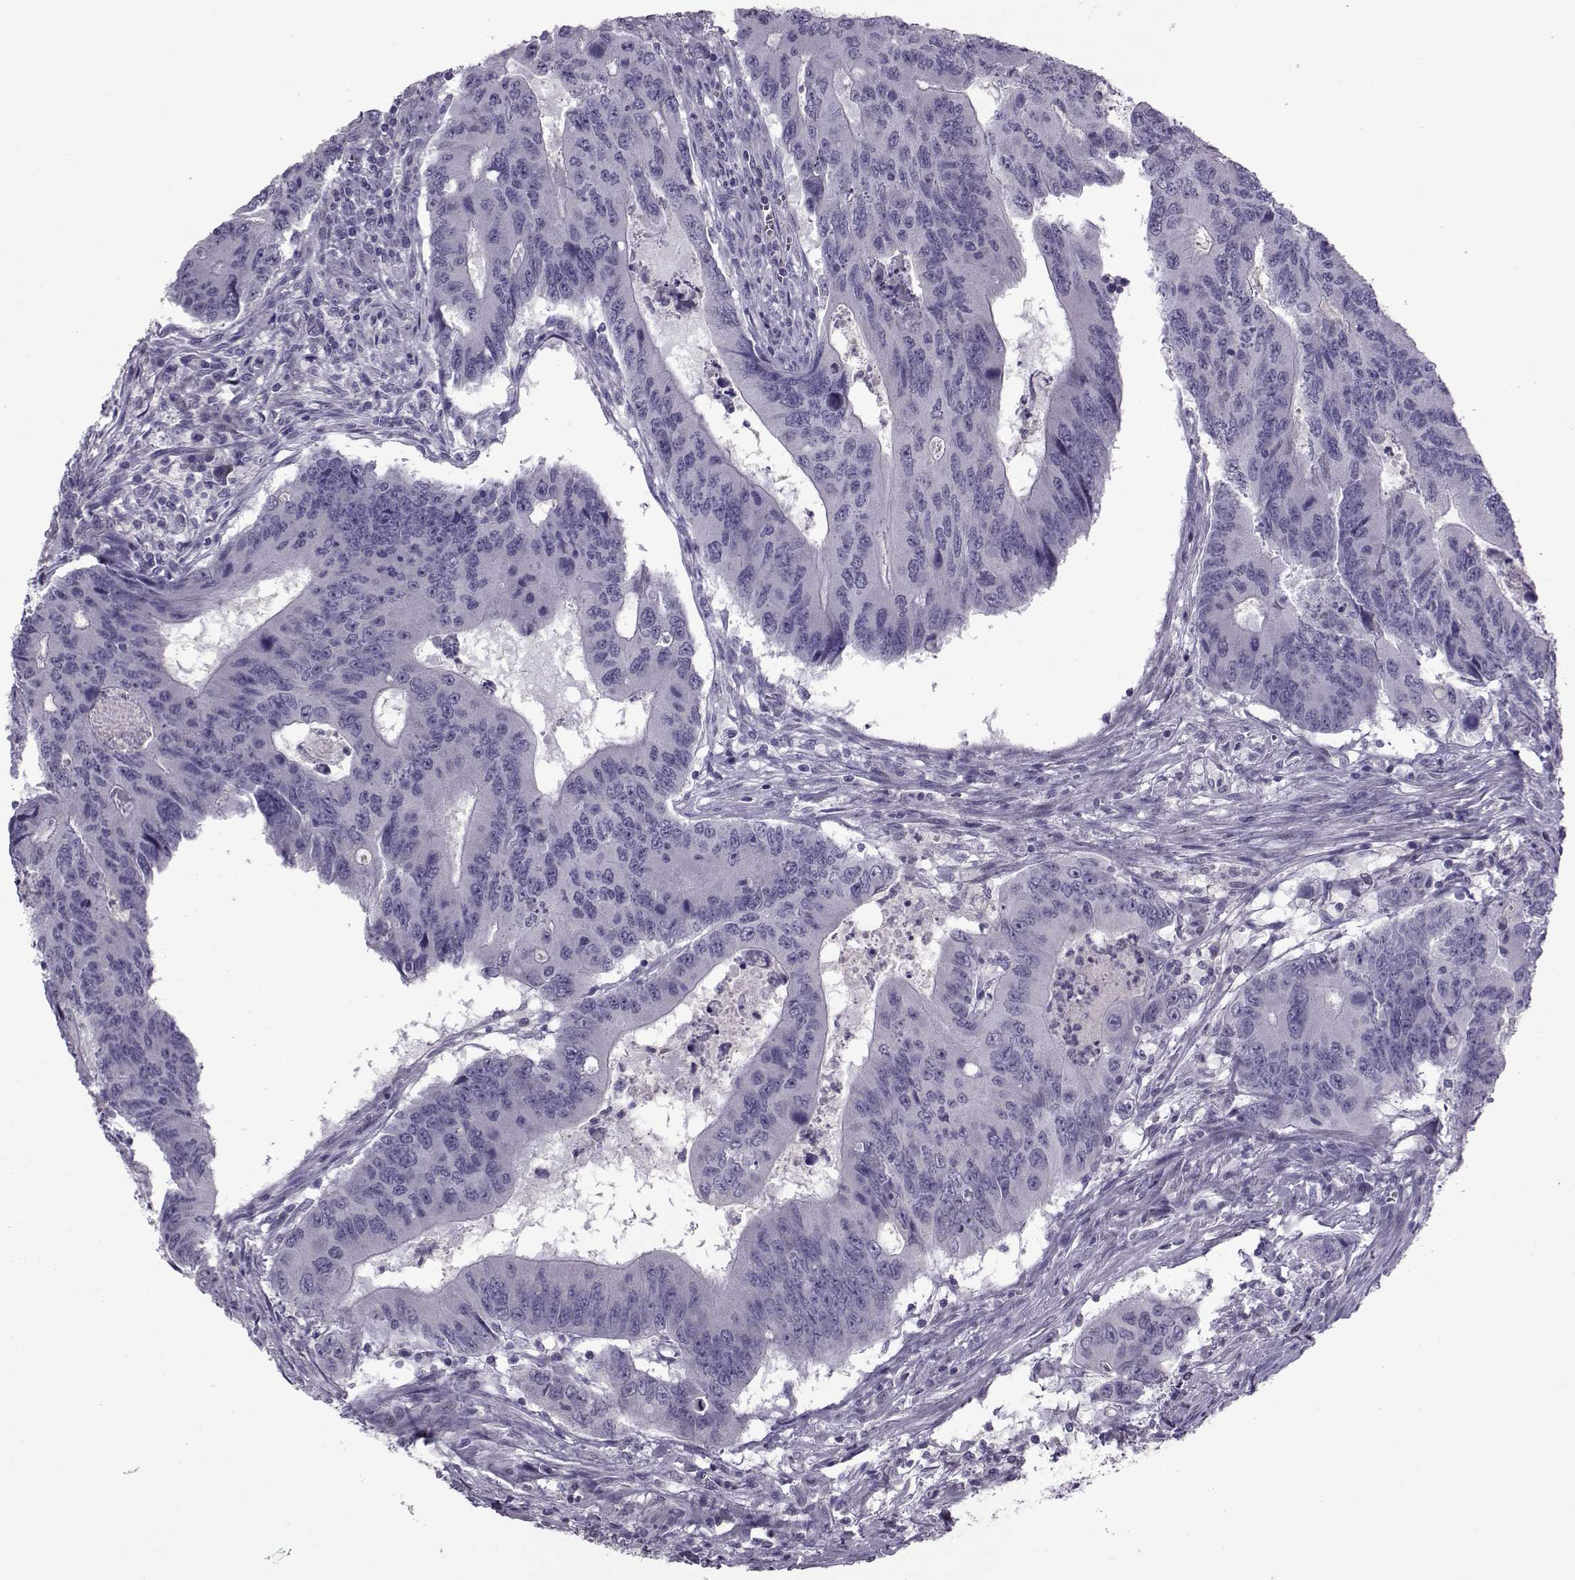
{"staining": {"intensity": "negative", "quantity": "none", "location": "none"}, "tissue": "colorectal cancer", "cell_type": "Tumor cells", "image_type": "cancer", "snomed": [{"axis": "morphology", "description": "Adenocarcinoma, NOS"}, {"axis": "topography", "description": "Colon"}], "caption": "This is an immunohistochemistry photomicrograph of adenocarcinoma (colorectal). There is no expression in tumor cells.", "gene": "ASRGL1", "patient": {"sex": "male", "age": 53}}